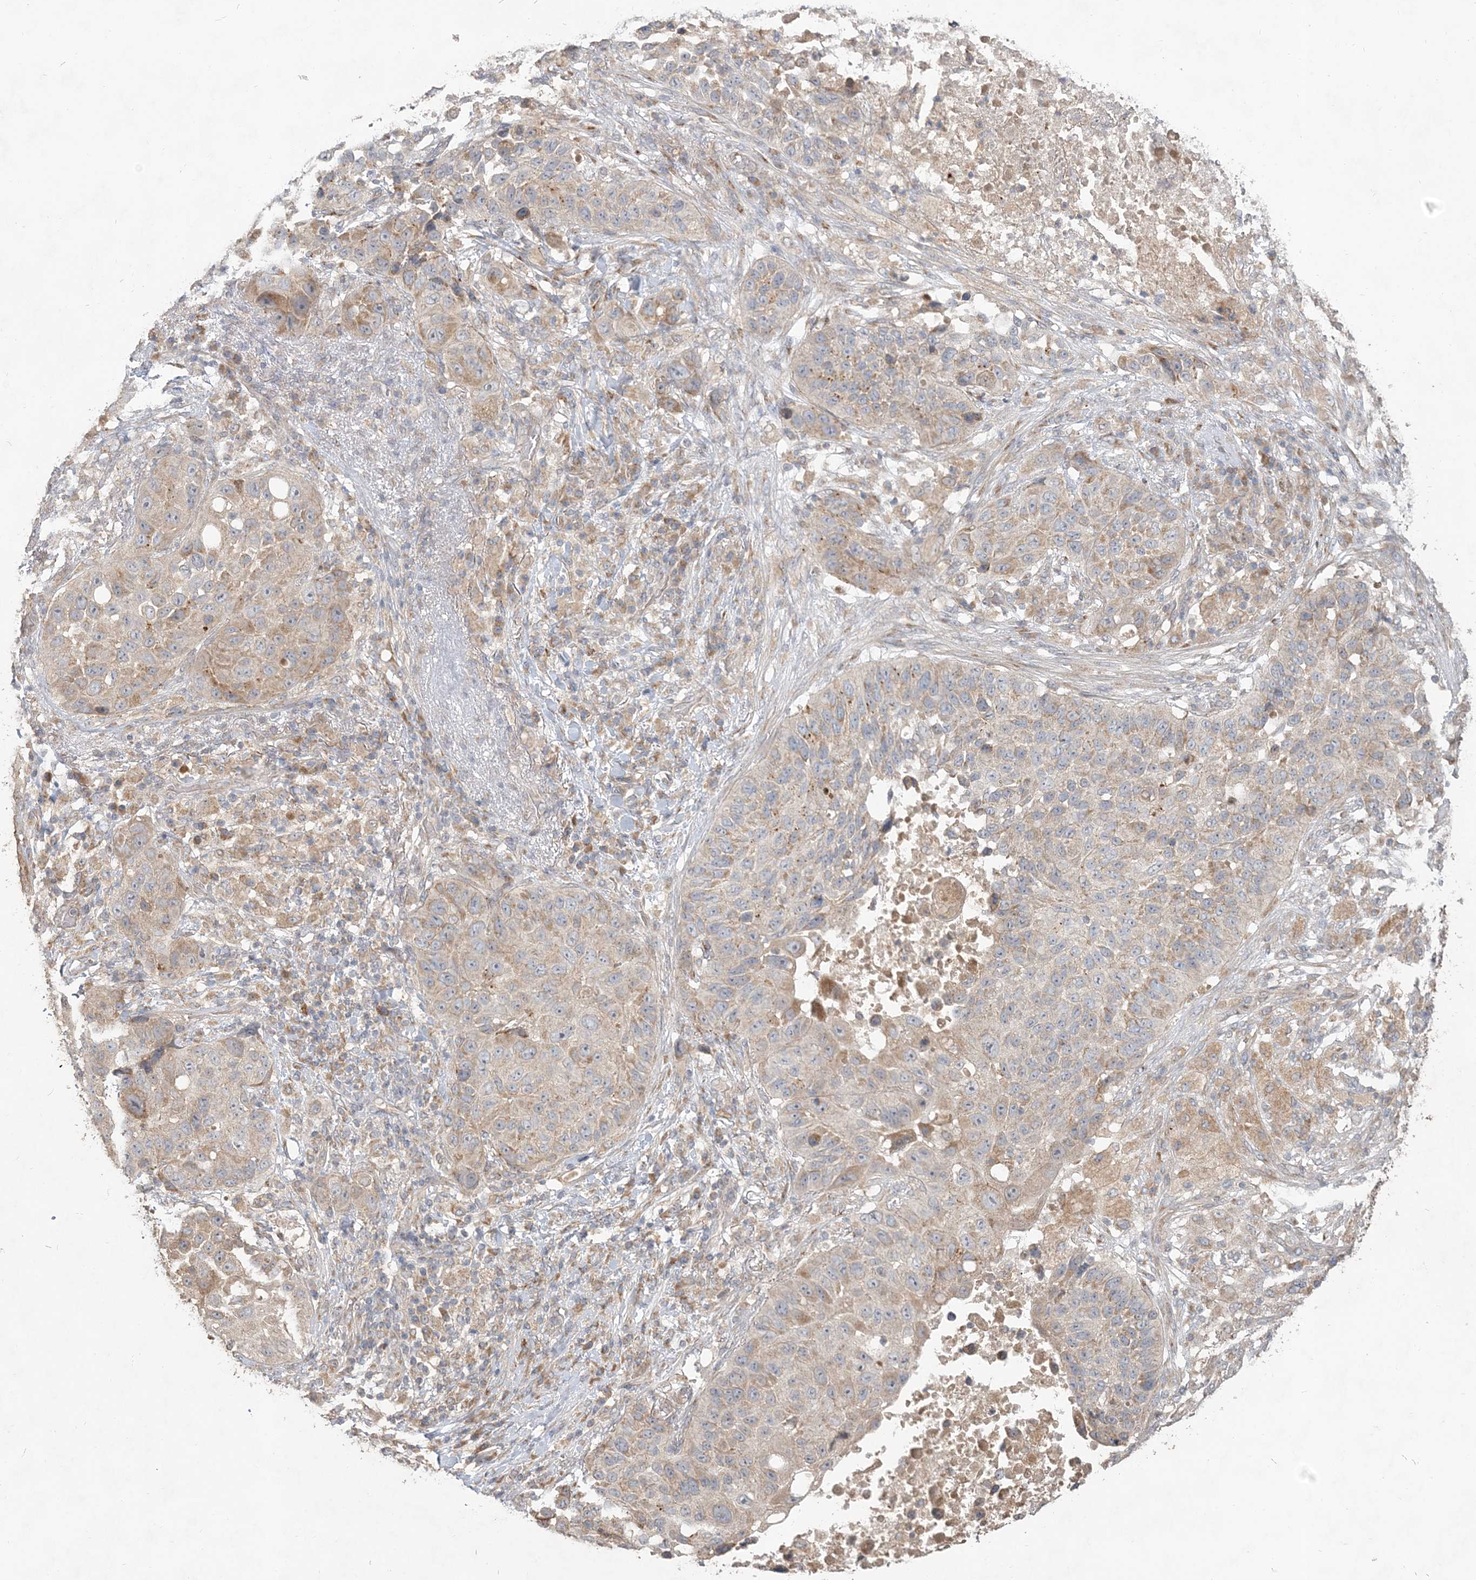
{"staining": {"intensity": "weak", "quantity": "25%-75%", "location": "cytoplasmic/membranous"}, "tissue": "lung cancer", "cell_type": "Tumor cells", "image_type": "cancer", "snomed": [{"axis": "morphology", "description": "Squamous cell carcinoma, NOS"}, {"axis": "topography", "description": "Lung"}], "caption": "DAB (3,3'-diaminobenzidine) immunohistochemical staining of human lung squamous cell carcinoma shows weak cytoplasmic/membranous protein staining in approximately 25%-75% of tumor cells.", "gene": "RAB14", "patient": {"sex": "male", "age": 57}}